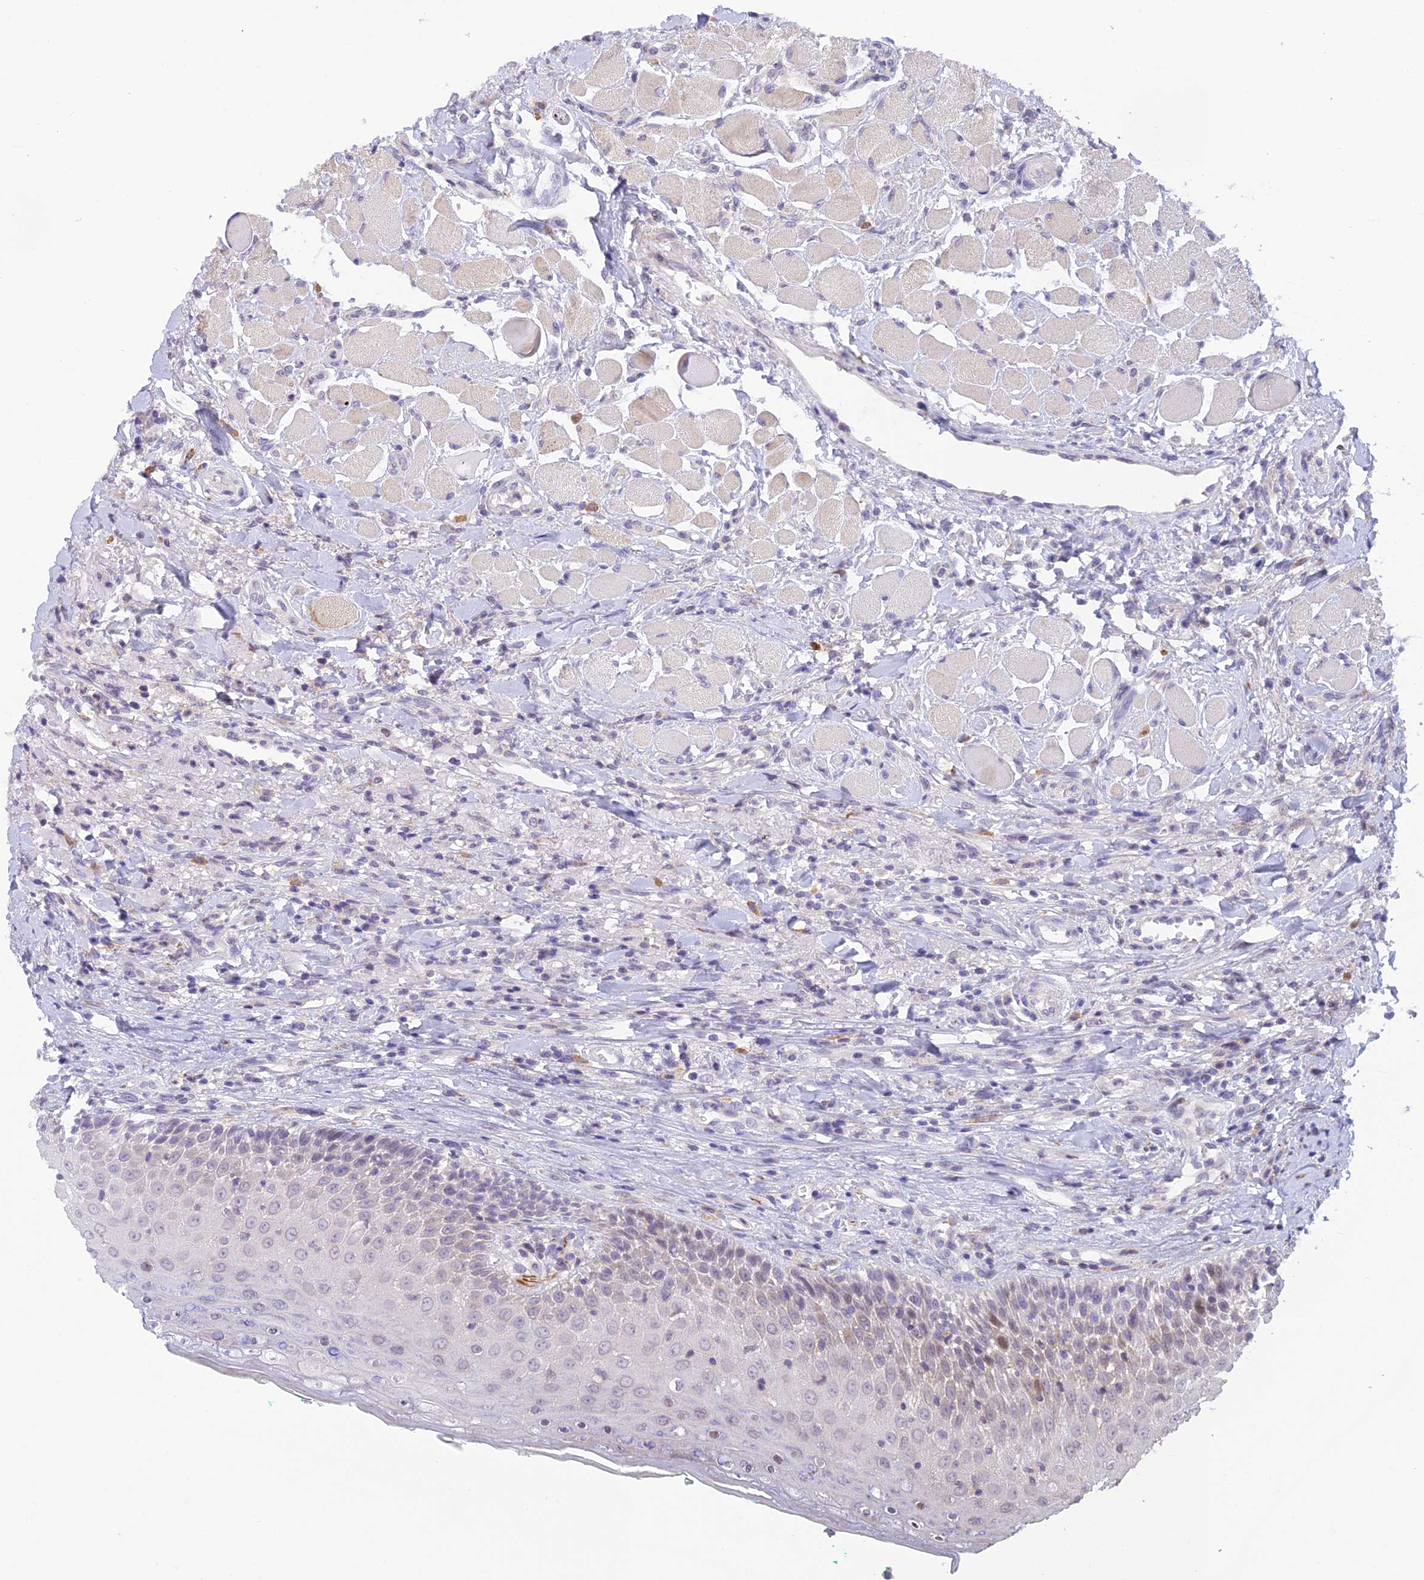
{"staining": {"intensity": "negative", "quantity": "none", "location": "none"}, "tissue": "oral mucosa", "cell_type": "Squamous epithelial cells", "image_type": "normal", "snomed": [{"axis": "morphology", "description": "Normal tissue, NOS"}, {"axis": "topography", "description": "Oral tissue"}], "caption": "The histopathology image demonstrates no staining of squamous epithelial cells in normal oral mucosa. (IHC, brightfield microscopy, high magnification).", "gene": "BMT2", "patient": {"sex": "female", "age": 70}}